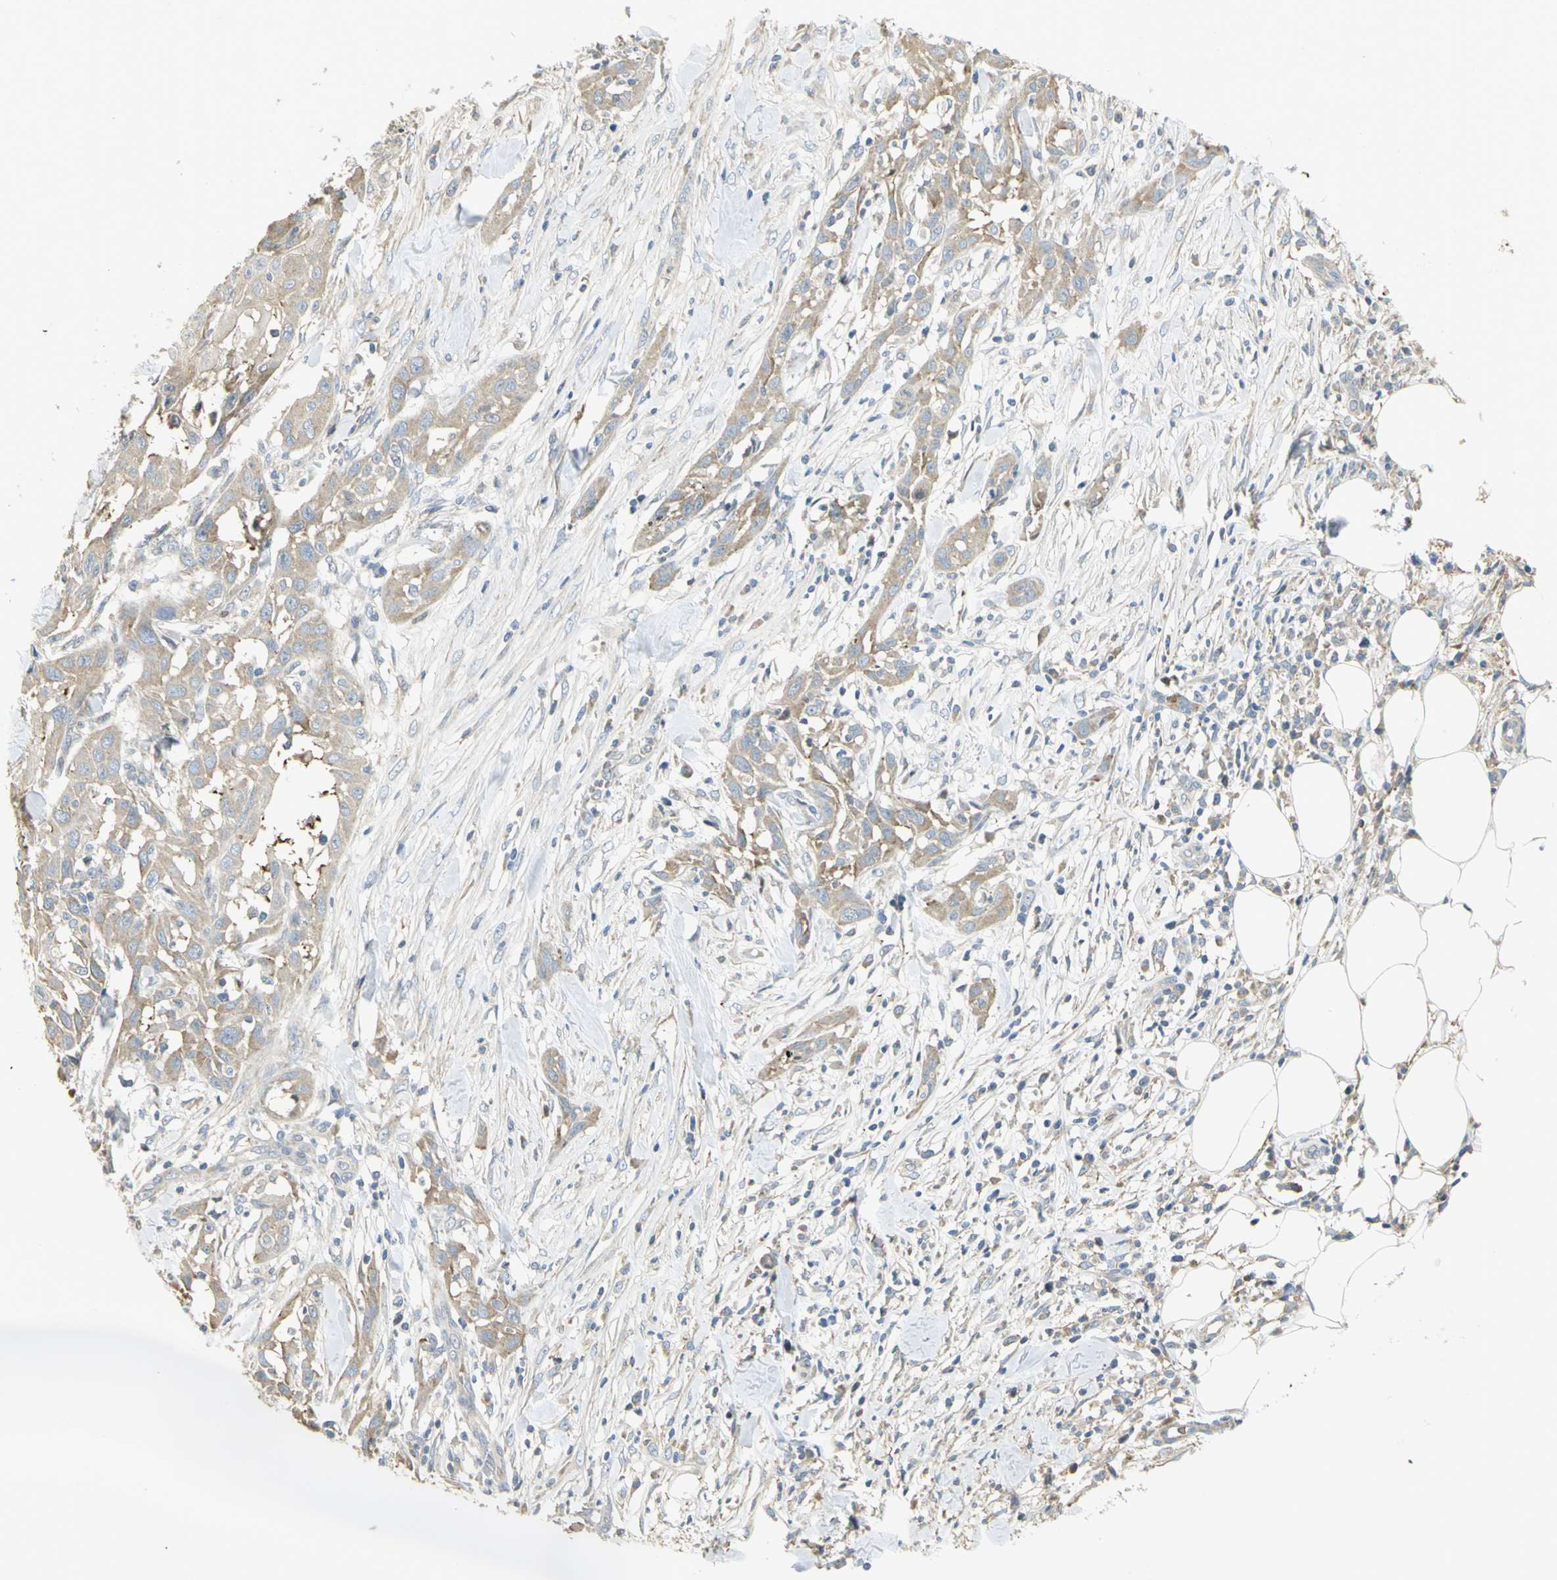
{"staining": {"intensity": "weak", "quantity": ">75%", "location": "cytoplasmic/membranous"}, "tissue": "skin cancer", "cell_type": "Tumor cells", "image_type": "cancer", "snomed": [{"axis": "morphology", "description": "Squamous cell carcinoma, NOS"}, {"axis": "topography", "description": "Skin"}], "caption": "A photomicrograph showing weak cytoplasmic/membranous expression in about >75% of tumor cells in skin cancer (squamous cell carcinoma), as visualized by brown immunohistochemical staining.", "gene": "ANK1", "patient": {"sex": "male", "age": 24}}